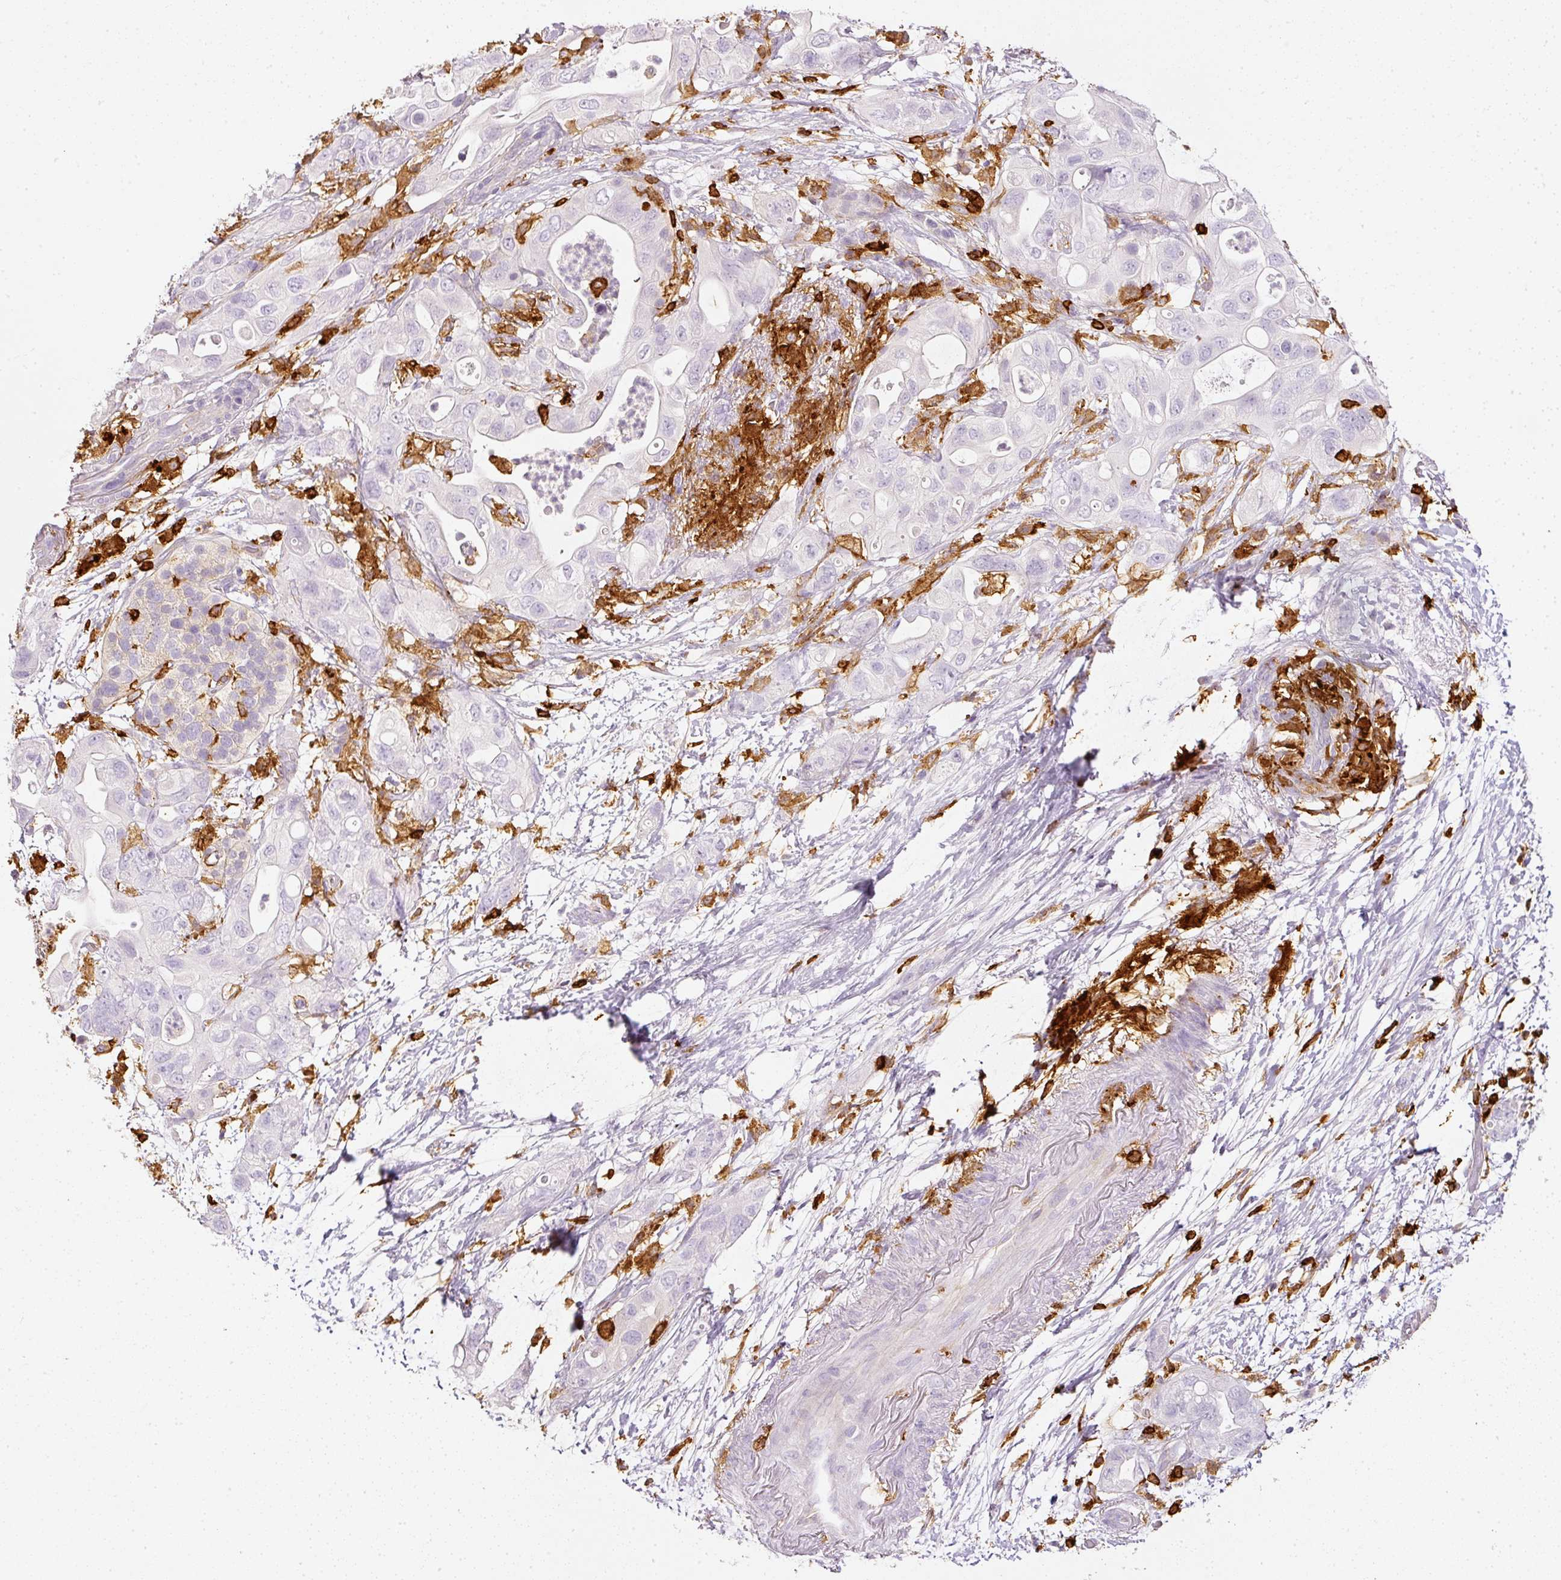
{"staining": {"intensity": "negative", "quantity": "none", "location": "none"}, "tissue": "pancreatic cancer", "cell_type": "Tumor cells", "image_type": "cancer", "snomed": [{"axis": "morphology", "description": "Adenocarcinoma, NOS"}, {"axis": "topography", "description": "Pancreas"}], "caption": "A micrograph of human pancreatic cancer is negative for staining in tumor cells.", "gene": "EVL", "patient": {"sex": "female", "age": 72}}